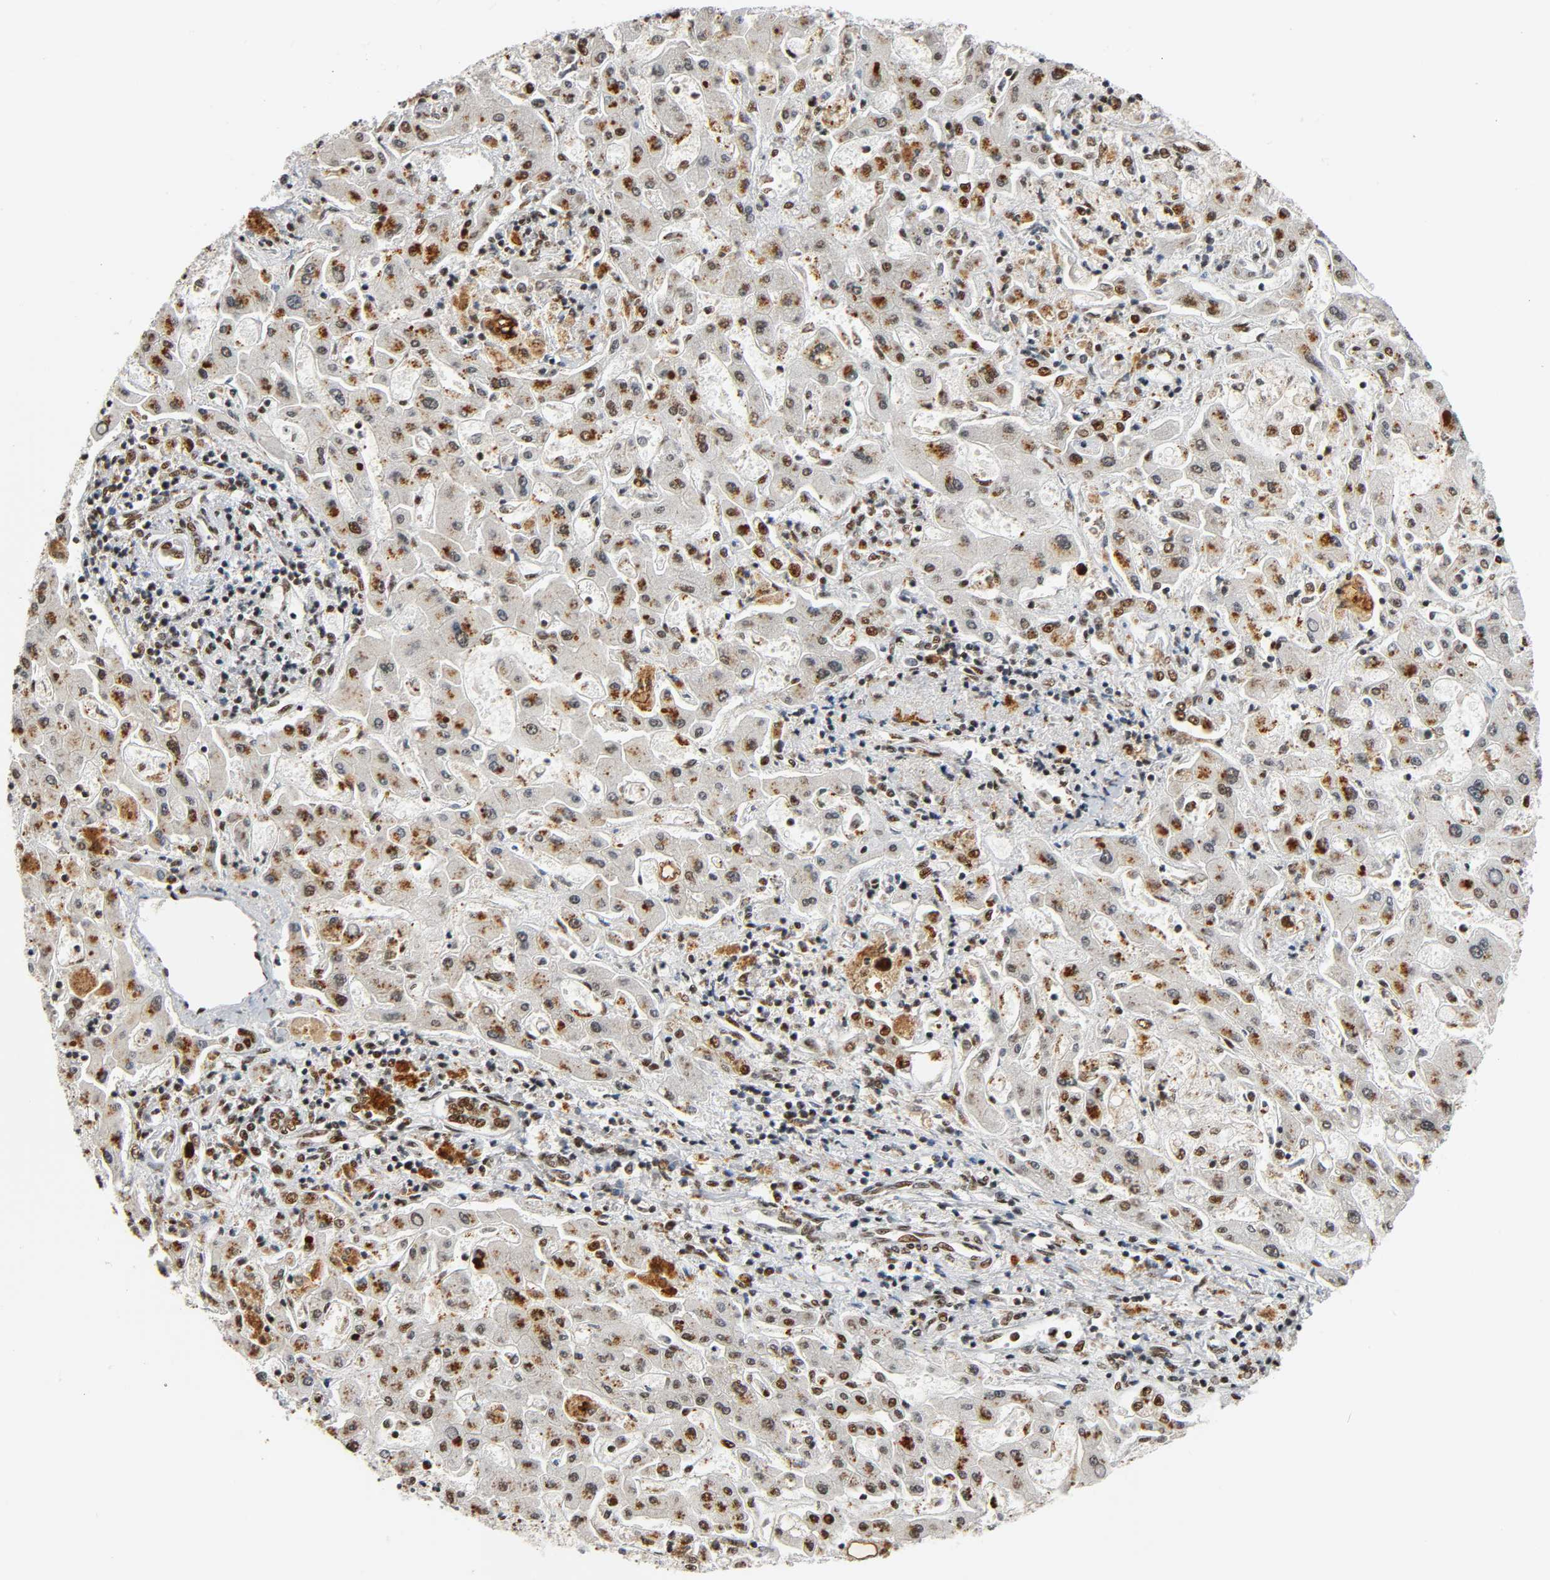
{"staining": {"intensity": "strong", "quantity": ">75%", "location": "nuclear"}, "tissue": "liver cancer", "cell_type": "Tumor cells", "image_type": "cancer", "snomed": [{"axis": "morphology", "description": "Cholangiocarcinoma"}, {"axis": "topography", "description": "Liver"}], "caption": "Liver cancer (cholangiocarcinoma) stained with a brown dye reveals strong nuclear positive positivity in about >75% of tumor cells.", "gene": "CDK9", "patient": {"sex": "male", "age": 50}}